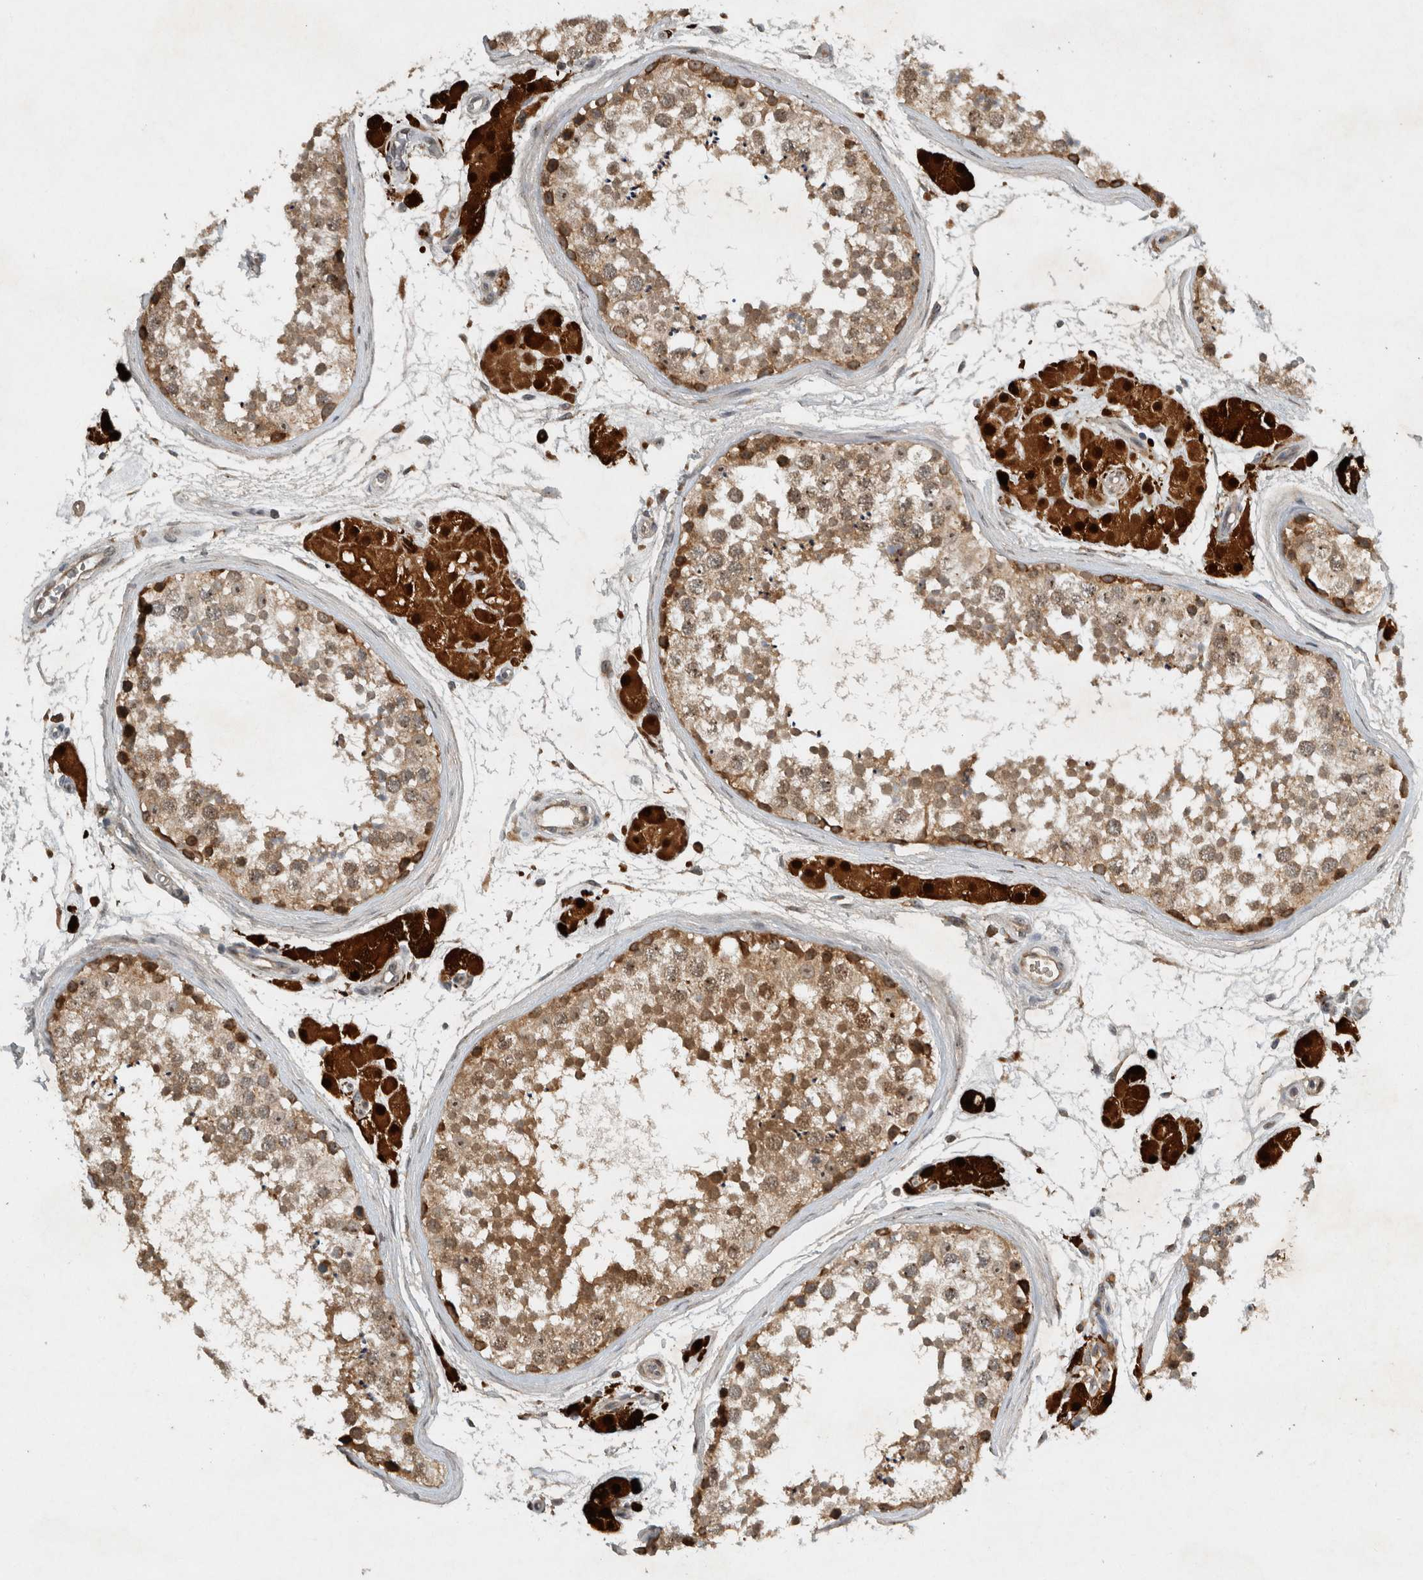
{"staining": {"intensity": "moderate", "quantity": ">75%", "location": "cytoplasmic/membranous"}, "tissue": "testis", "cell_type": "Cells in seminiferous ducts", "image_type": "normal", "snomed": [{"axis": "morphology", "description": "Normal tissue, NOS"}, {"axis": "topography", "description": "Testis"}], "caption": "Moderate cytoplasmic/membranous positivity for a protein is seen in about >75% of cells in seminiferous ducts of benign testis using IHC.", "gene": "GPR137B", "patient": {"sex": "male", "age": 56}}